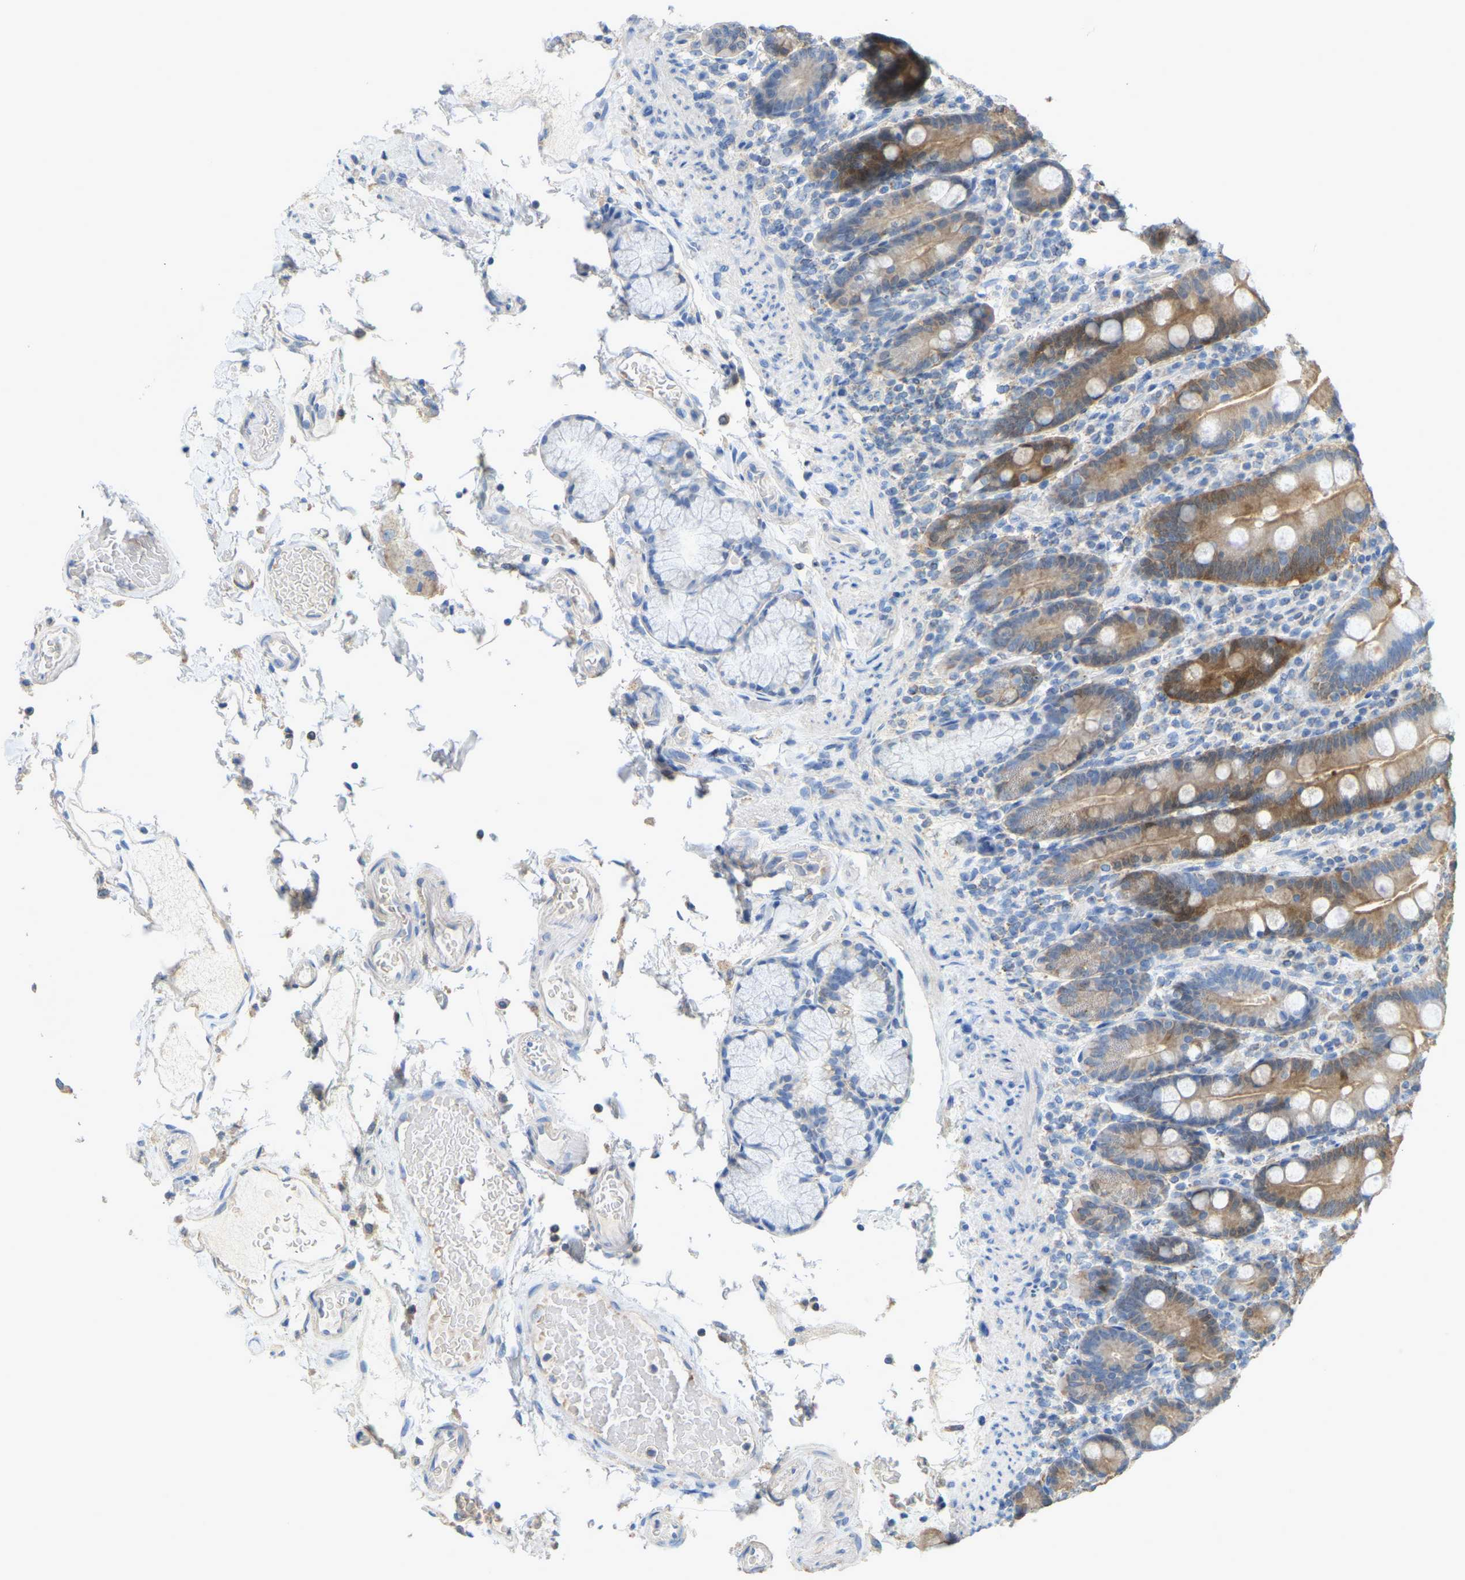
{"staining": {"intensity": "strong", "quantity": "25%-75%", "location": "cytoplasmic/membranous"}, "tissue": "duodenum", "cell_type": "Glandular cells", "image_type": "normal", "snomed": [{"axis": "morphology", "description": "Normal tissue, NOS"}, {"axis": "topography", "description": "Small intestine, NOS"}], "caption": "Human duodenum stained with a brown dye exhibits strong cytoplasmic/membranous positive positivity in approximately 25%-75% of glandular cells.", "gene": "SERPINB5", "patient": {"sex": "female", "age": 71}}